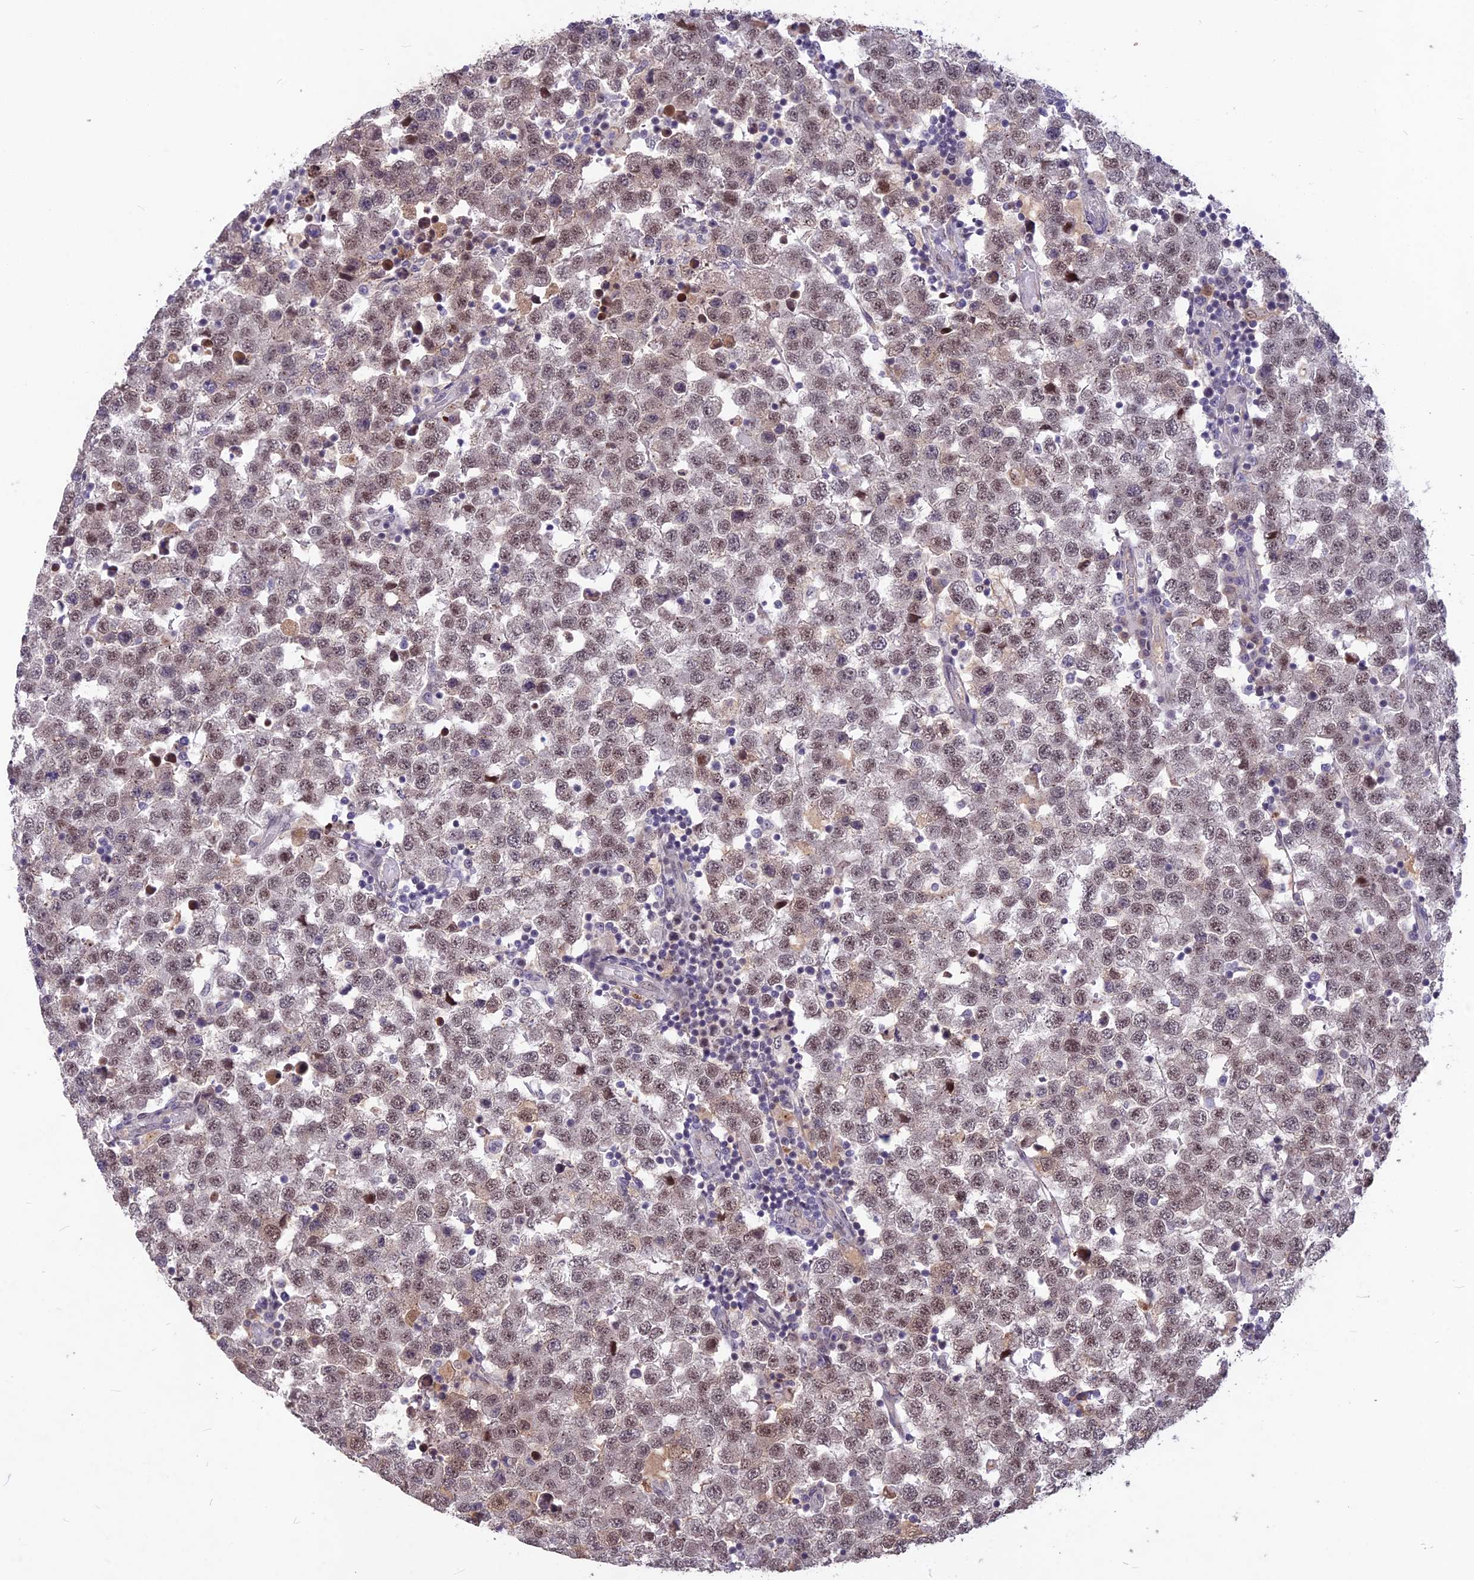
{"staining": {"intensity": "weak", "quantity": ">75%", "location": "nuclear"}, "tissue": "testis cancer", "cell_type": "Tumor cells", "image_type": "cancer", "snomed": [{"axis": "morphology", "description": "Seminoma, NOS"}, {"axis": "topography", "description": "Testis"}], "caption": "Protein analysis of testis cancer (seminoma) tissue demonstrates weak nuclear staining in approximately >75% of tumor cells.", "gene": "DIS3", "patient": {"sex": "male", "age": 34}}